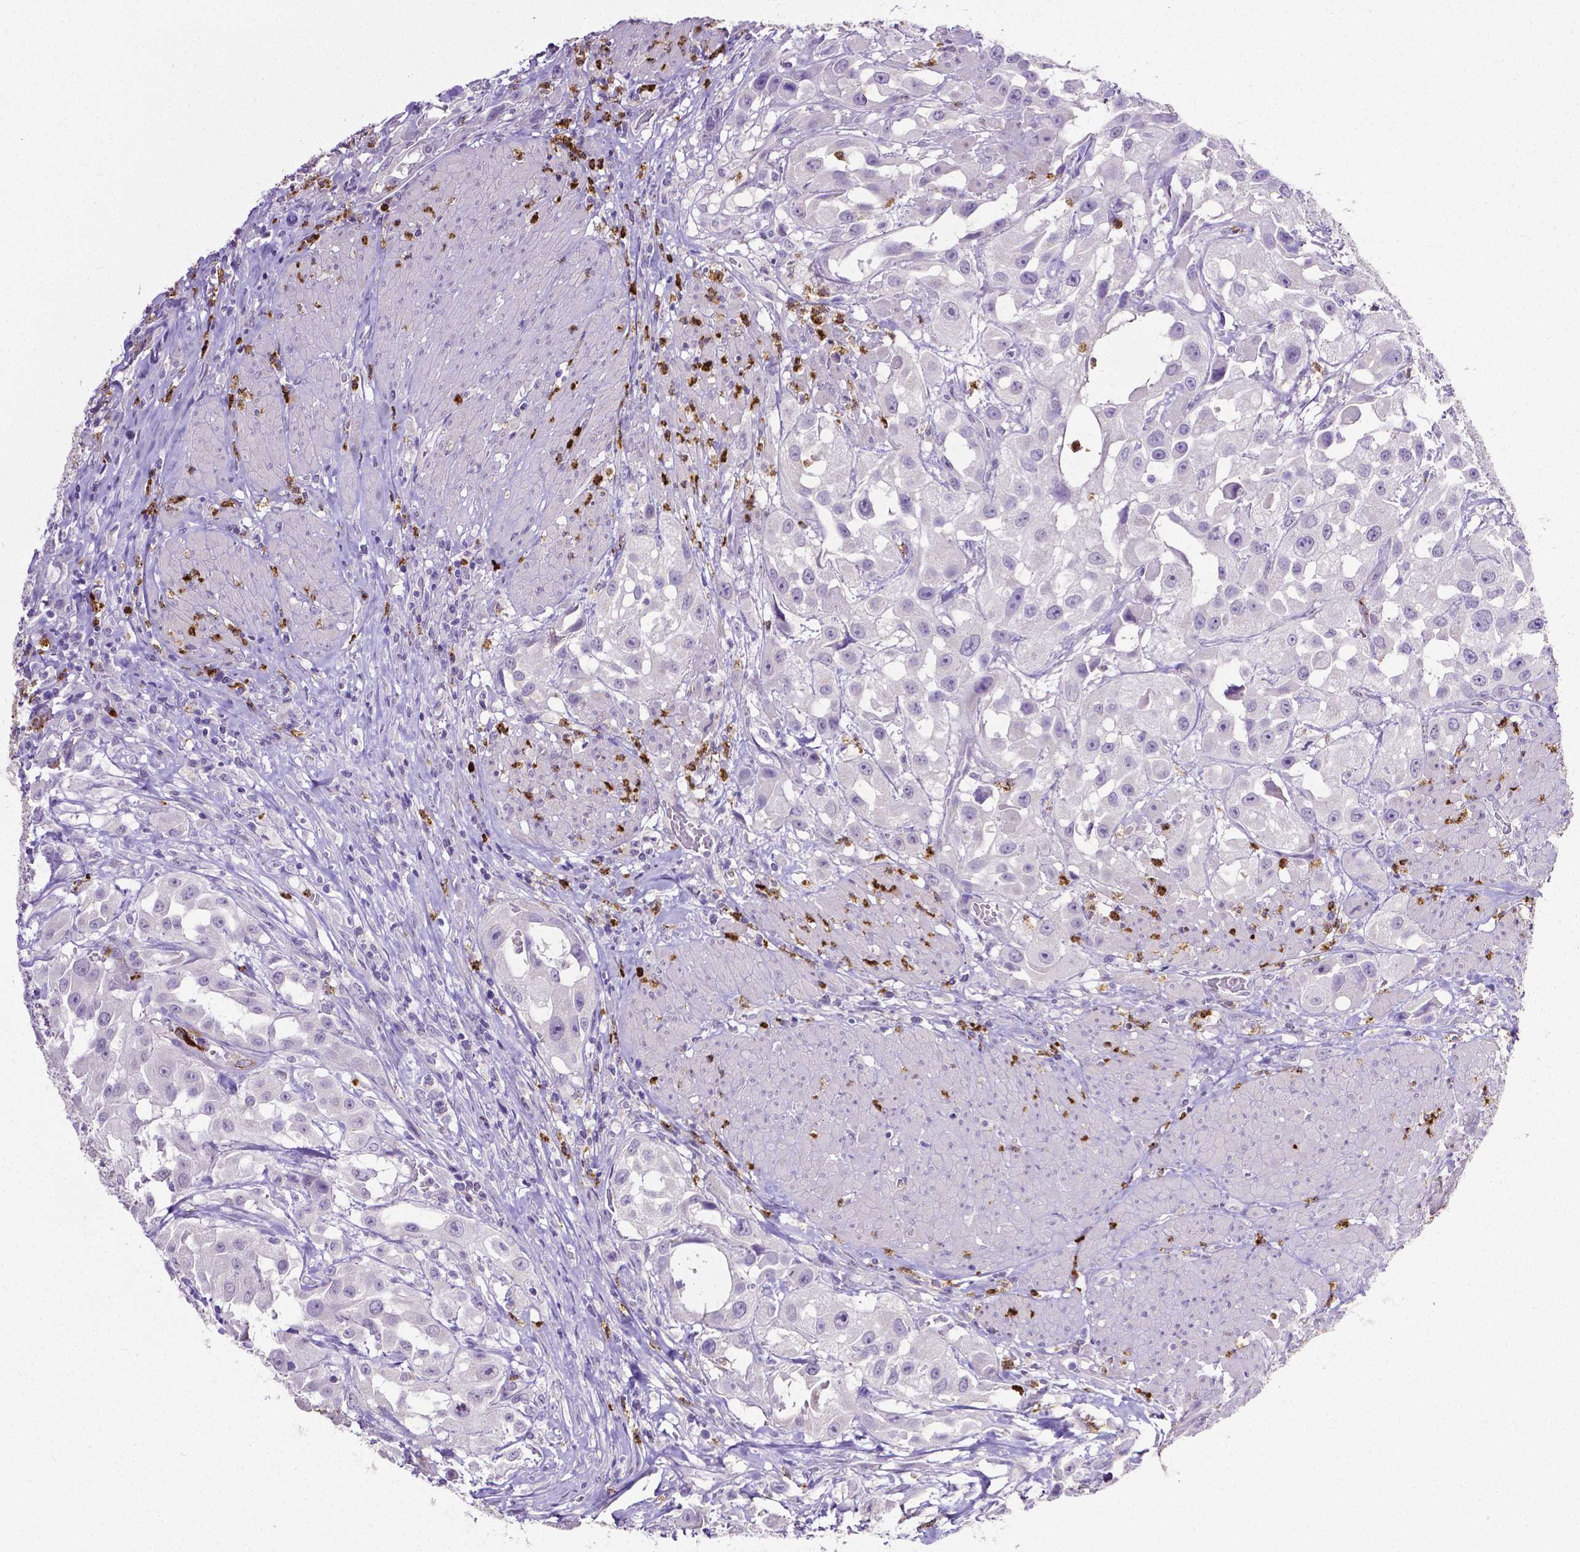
{"staining": {"intensity": "negative", "quantity": "none", "location": "none"}, "tissue": "urothelial cancer", "cell_type": "Tumor cells", "image_type": "cancer", "snomed": [{"axis": "morphology", "description": "Urothelial carcinoma, High grade"}, {"axis": "topography", "description": "Urinary bladder"}], "caption": "Immunohistochemical staining of human high-grade urothelial carcinoma shows no significant staining in tumor cells.", "gene": "MMP9", "patient": {"sex": "male", "age": 79}}